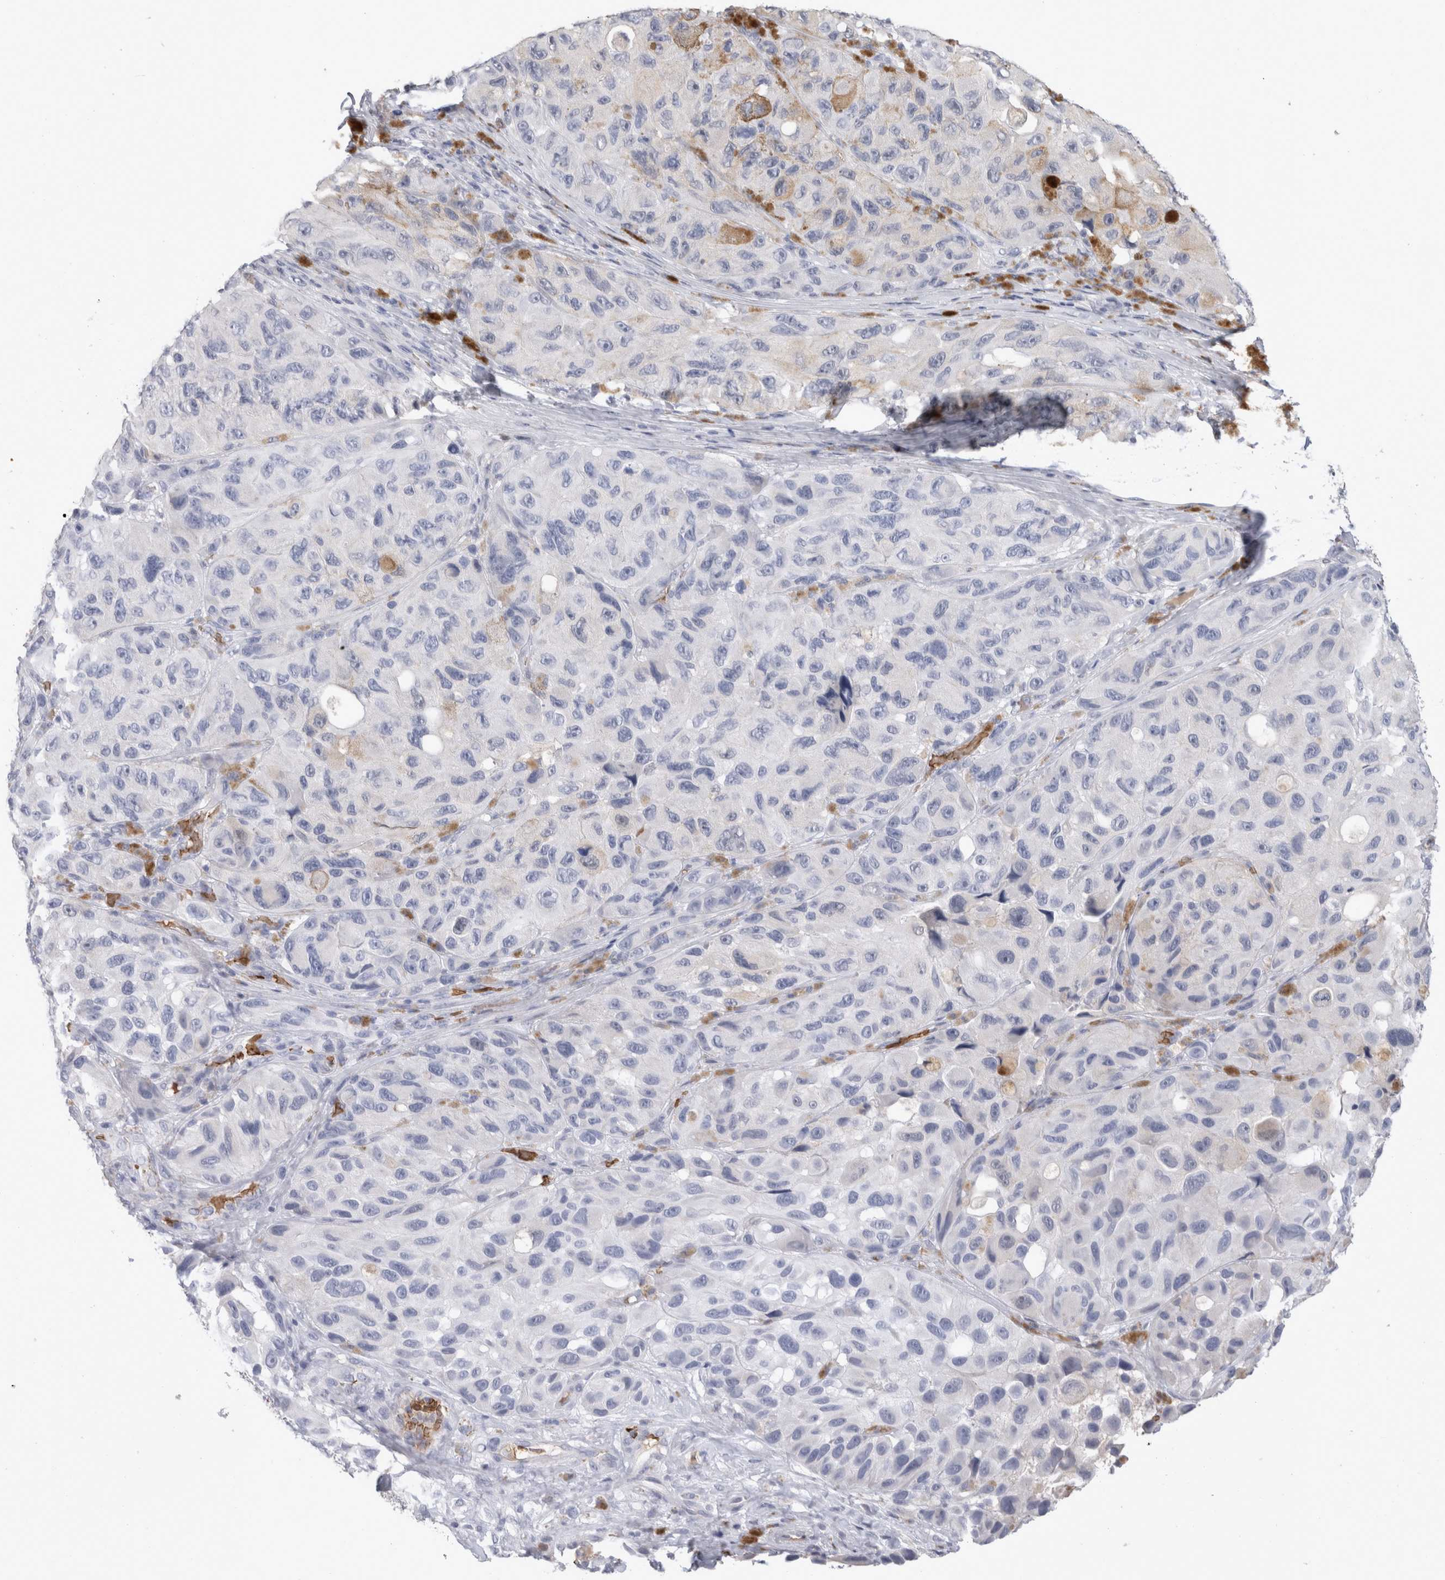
{"staining": {"intensity": "negative", "quantity": "none", "location": "none"}, "tissue": "melanoma", "cell_type": "Tumor cells", "image_type": "cancer", "snomed": [{"axis": "morphology", "description": "Malignant melanoma, NOS"}, {"axis": "topography", "description": "Skin"}], "caption": "Image shows no significant protein positivity in tumor cells of malignant melanoma. (DAB (3,3'-diaminobenzidine) immunohistochemistry visualized using brightfield microscopy, high magnification).", "gene": "CA1", "patient": {"sex": "female", "age": 73}}